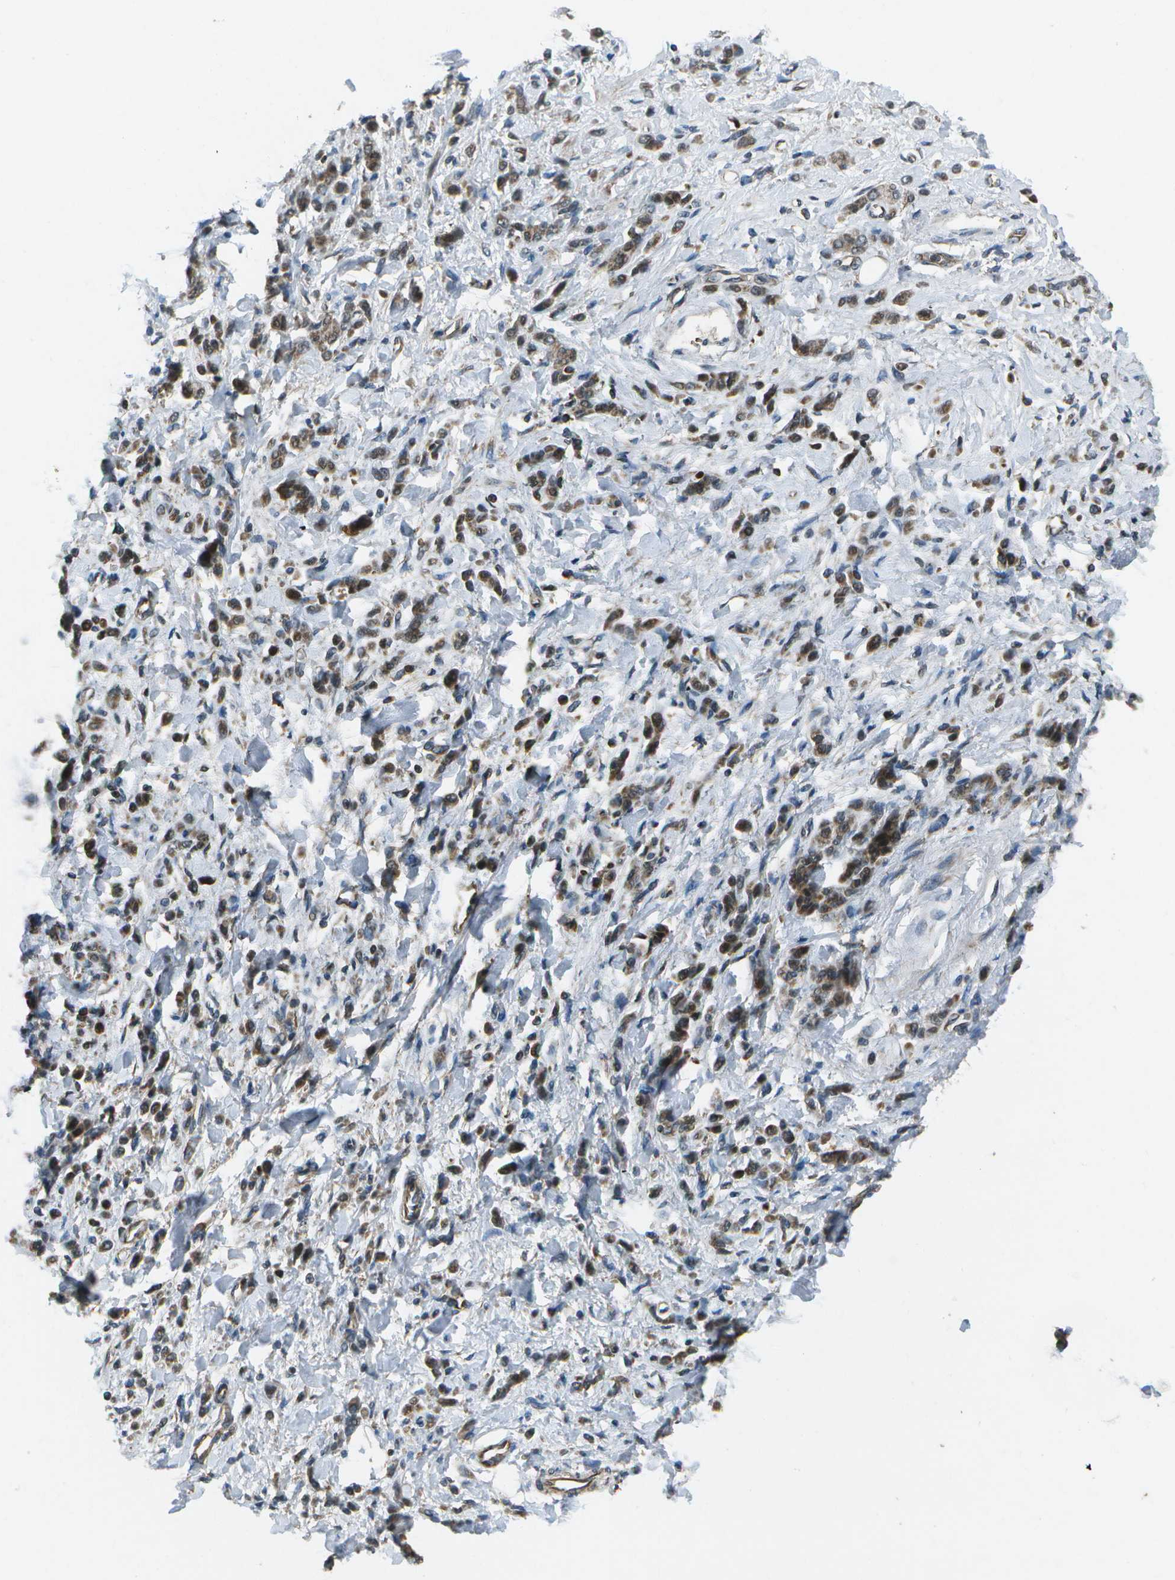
{"staining": {"intensity": "moderate", "quantity": "25%-75%", "location": "cytoplasmic/membranous"}, "tissue": "stomach cancer", "cell_type": "Tumor cells", "image_type": "cancer", "snomed": [{"axis": "morphology", "description": "Normal tissue, NOS"}, {"axis": "morphology", "description": "Adenocarcinoma, NOS"}, {"axis": "topography", "description": "Stomach"}], "caption": "Protein expression analysis of stomach adenocarcinoma displays moderate cytoplasmic/membranous positivity in about 25%-75% of tumor cells.", "gene": "EIF2AK1", "patient": {"sex": "male", "age": 82}}